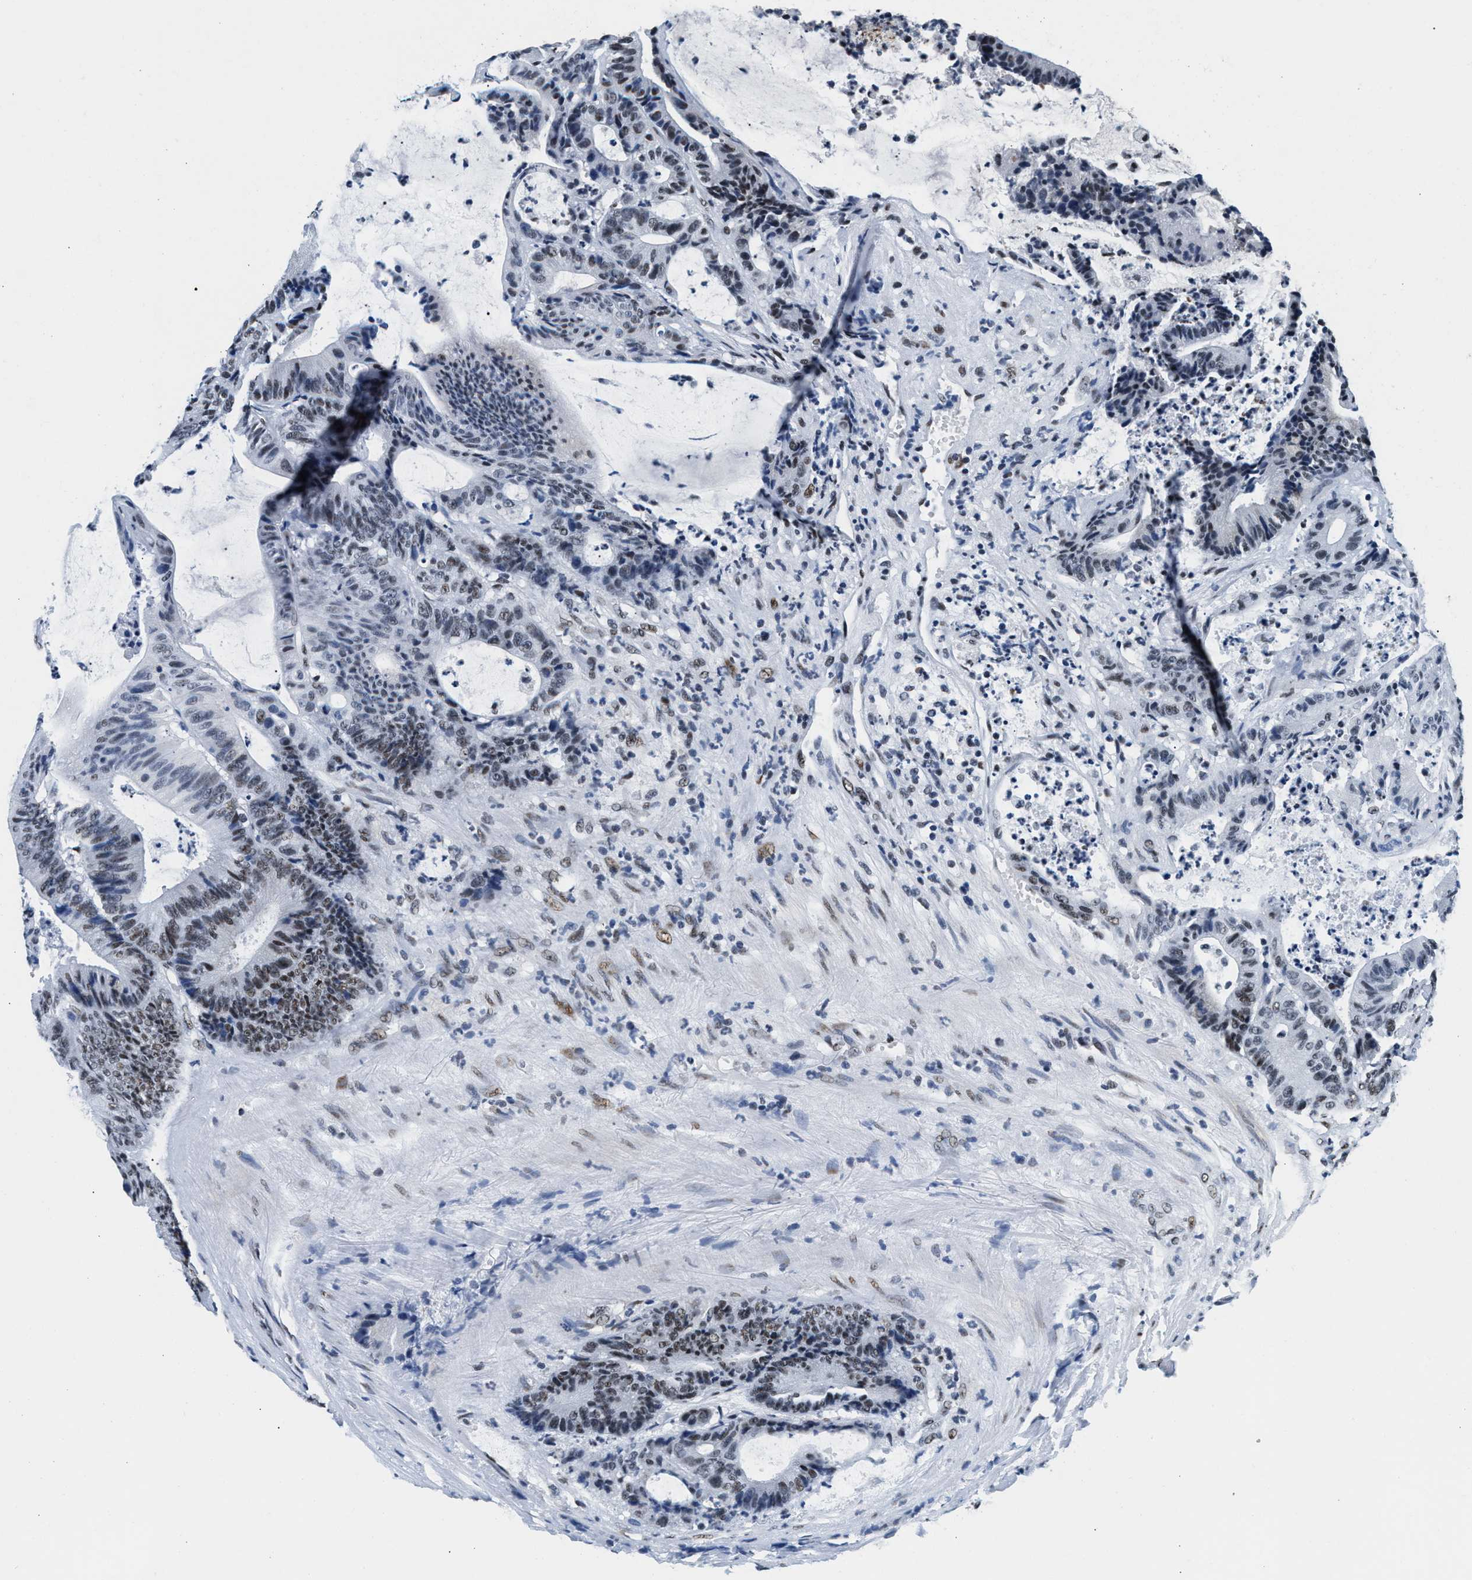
{"staining": {"intensity": "moderate", "quantity": "25%-75%", "location": "nuclear"}, "tissue": "colorectal cancer", "cell_type": "Tumor cells", "image_type": "cancer", "snomed": [{"axis": "morphology", "description": "Adenocarcinoma, NOS"}, {"axis": "topography", "description": "Colon"}], "caption": "Tumor cells exhibit moderate nuclear positivity in approximately 25%-75% of cells in colorectal adenocarcinoma.", "gene": "RAD50", "patient": {"sex": "female", "age": 84}}